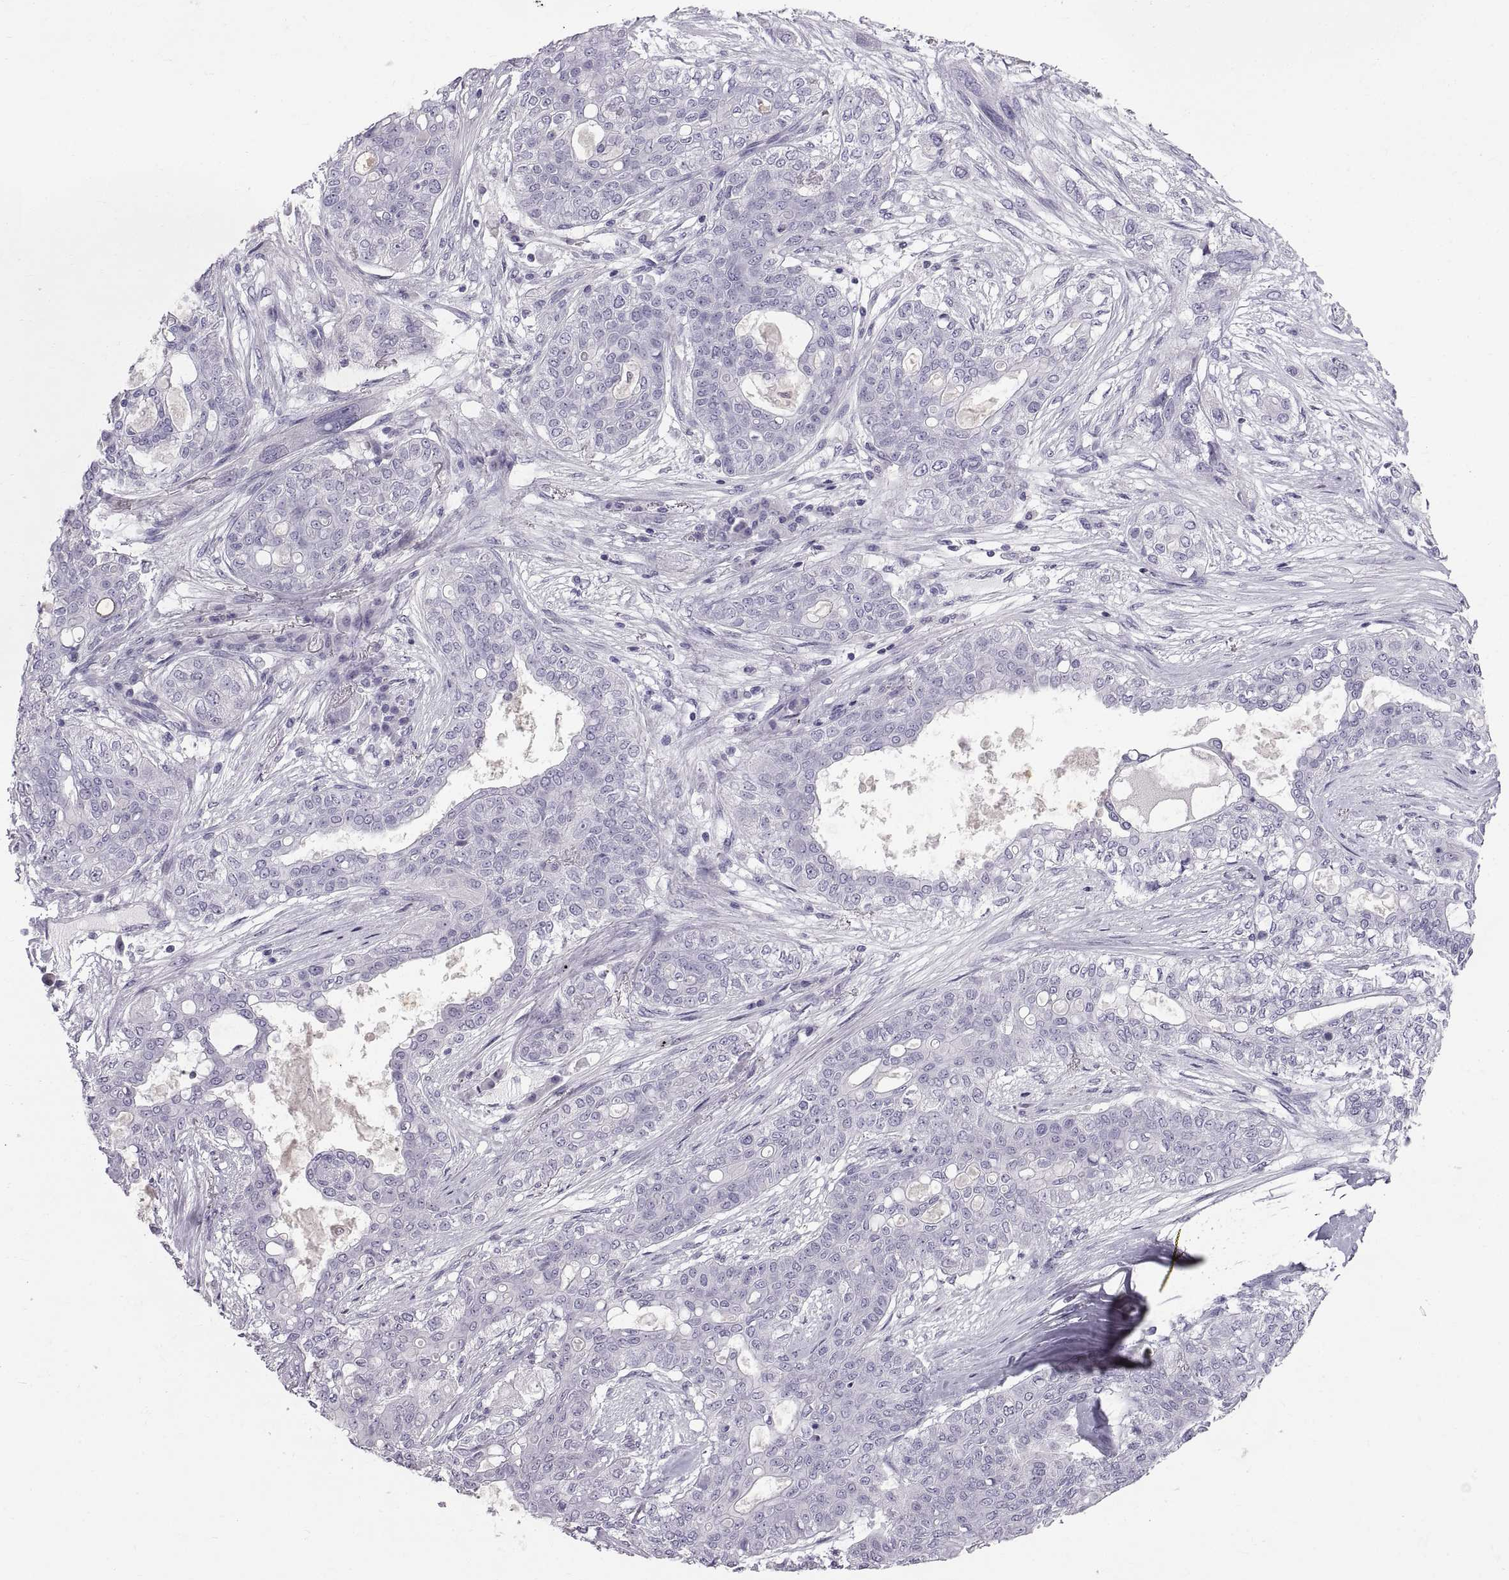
{"staining": {"intensity": "negative", "quantity": "none", "location": "none"}, "tissue": "lung cancer", "cell_type": "Tumor cells", "image_type": "cancer", "snomed": [{"axis": "morphology", "description": "Squamous cell carcinoma, NOS"}, {"axis": "topography", "description": "Lung"}], "caption": "Tumor cells show no significant staining in lung cancer (squamous cell carcinoma).", "gene": "WFDC8", "patient": {"sex": "female", "age": 70}}